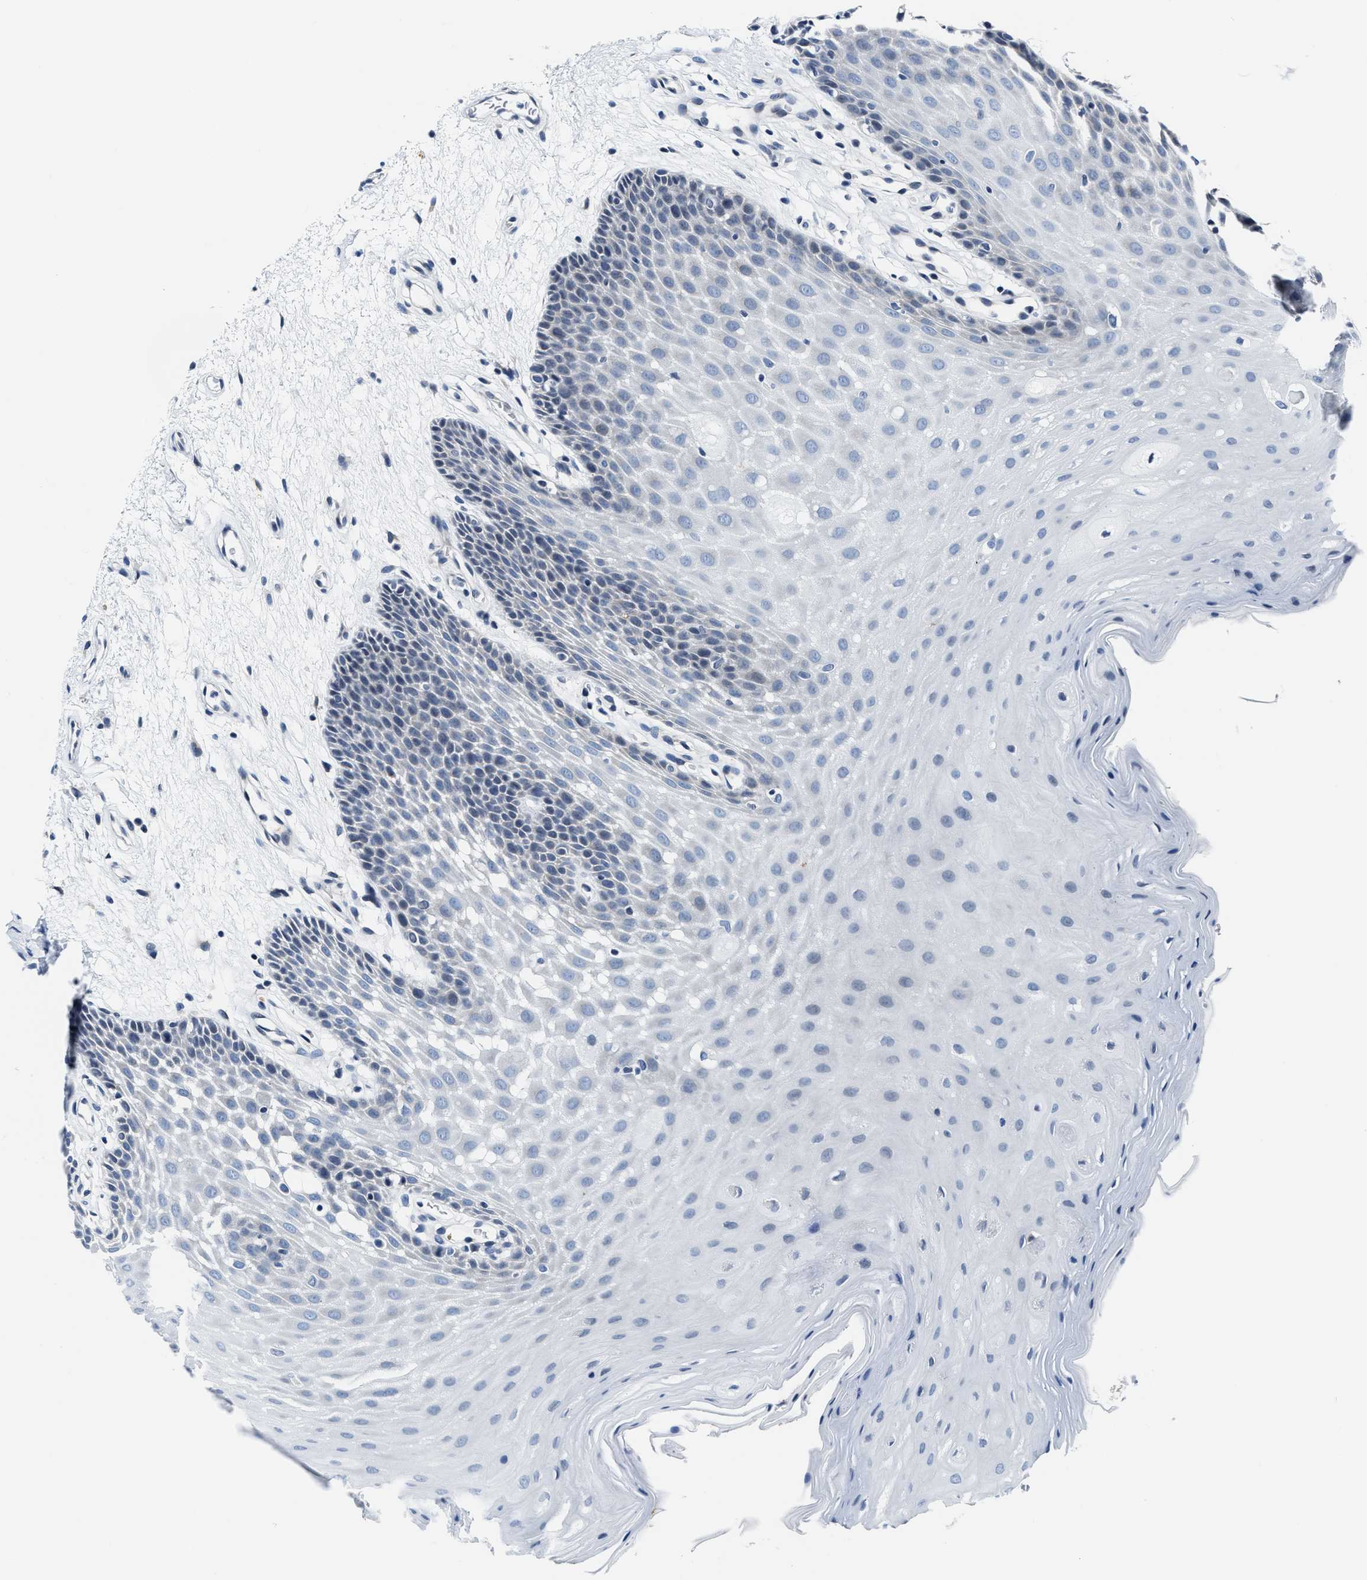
{"staining": {"intensity": "negative", "quantity": "none", "location": "none"}, "tissue": "oral mucosa", "cell_type": "Squamous epithelial cells", "image_type": "normal", "snomed": [{"axis": "morphology", "description": "Normal tissue, NOS"}, {"axis": "morphology", "description": "Squamous cell carcinoma, NOS"}, {"axis": "topography", "description": "Oral tissue"}, {"axis": "topography", "description": "Head-Neck"}], "caption": "The photomicrograph shows no significant positivity in squamous epithelial cells of oral mucosa.", "gene": "ASZ1", "patient": {"sex": "male", "age": 71}}